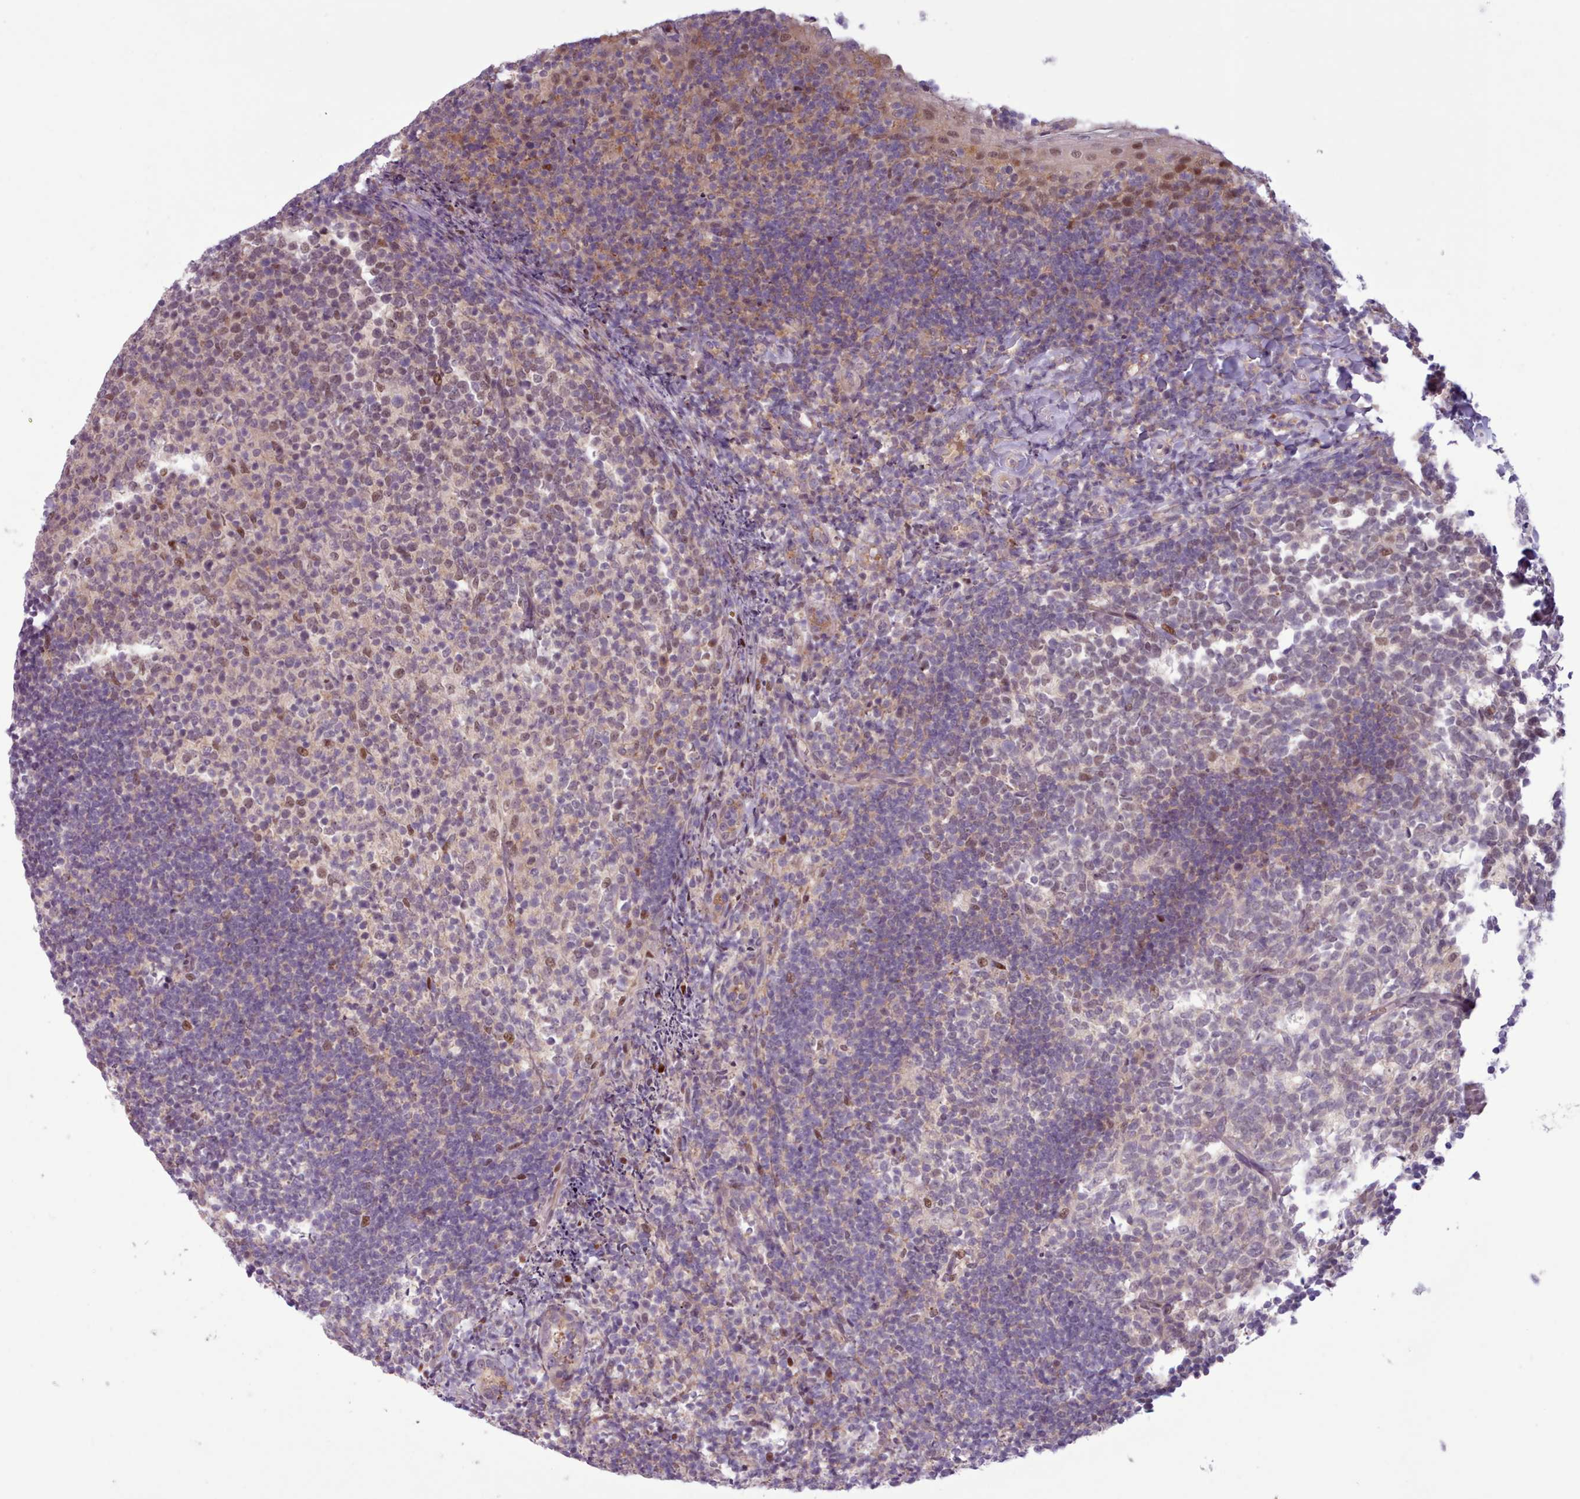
{"staining": {"intensity": "moderate", "quantity": "<25%", "location": "nuclear"}, "tissue": "tonsil", "cell_type": "Germinal center cells", "image_type": "normal", "snomed": [{"axis": "morphology", "description": "Normal tissue, NOS"}, {"axis": "topography", "description": "Tonsil"}], "caption": "Immunohistochemistry micrograph of unremarkable human tonsil stained for a protein (brown), which demonstrates low levels of moderate nuclear expression in about <25% of germinal center cells.", "gene": "KBTBD6", "patient": {"sex": "female", "age": 10}}